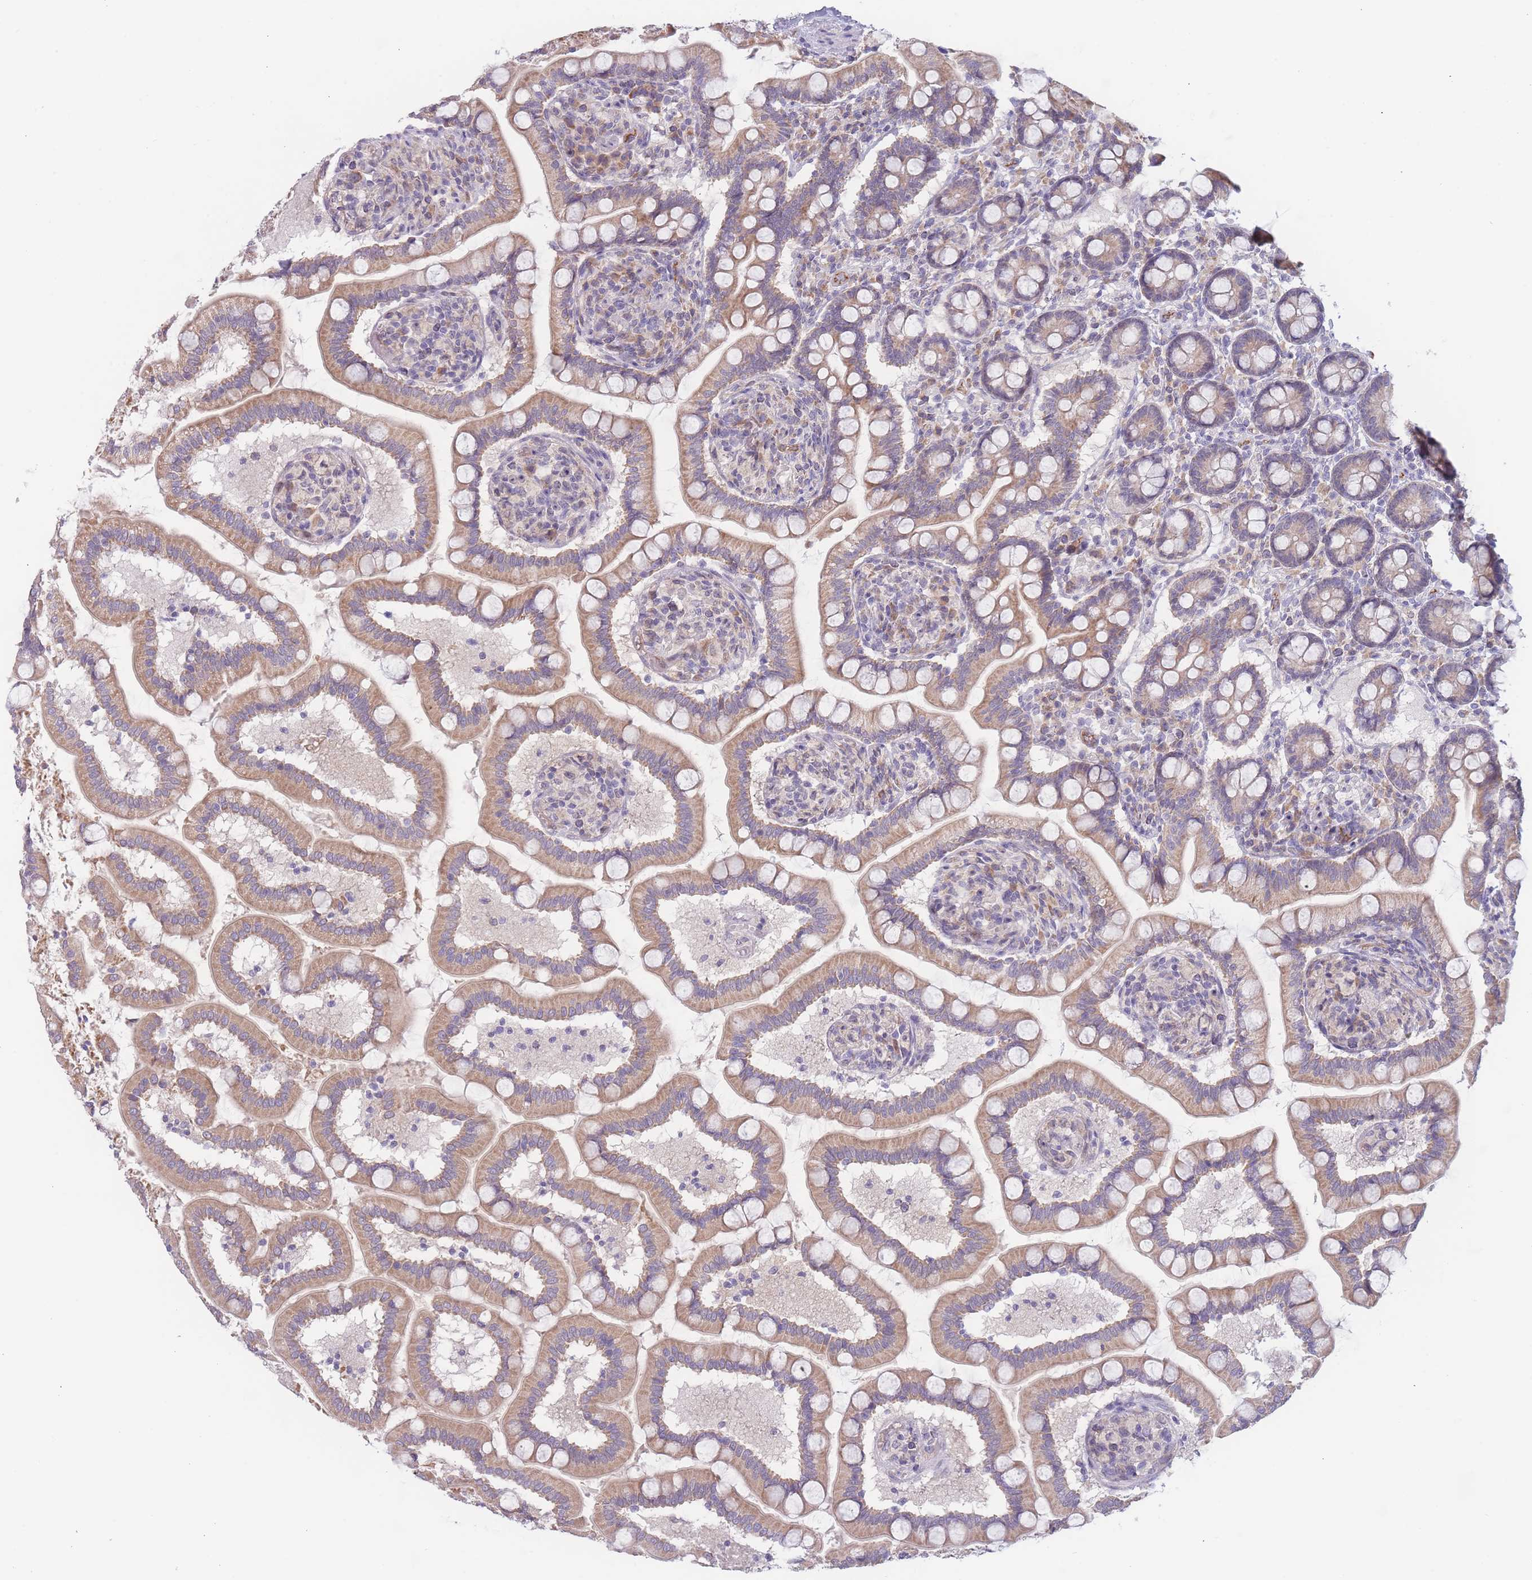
{"staining": {"intensity": "moderate", "quantity": ">75%", "location": "cytoplasmic/membranous"}, "tissue": "small intestine", "cell_type": "Glandular cells", "image_type": "normal", "snomed": [{"axis": "morphology", "description": "Normal tissue, NOS"}, {"axis": "topography", "description": "Small intestine"}], "caption": "Human small intestine stained for a protein (brown) demonstrates moderate cytoplasmic/membranous positive positivity in about >75% of glandular cells.", "gene": "FAM227B", "patient": {"sex": "female", "age": 64}}